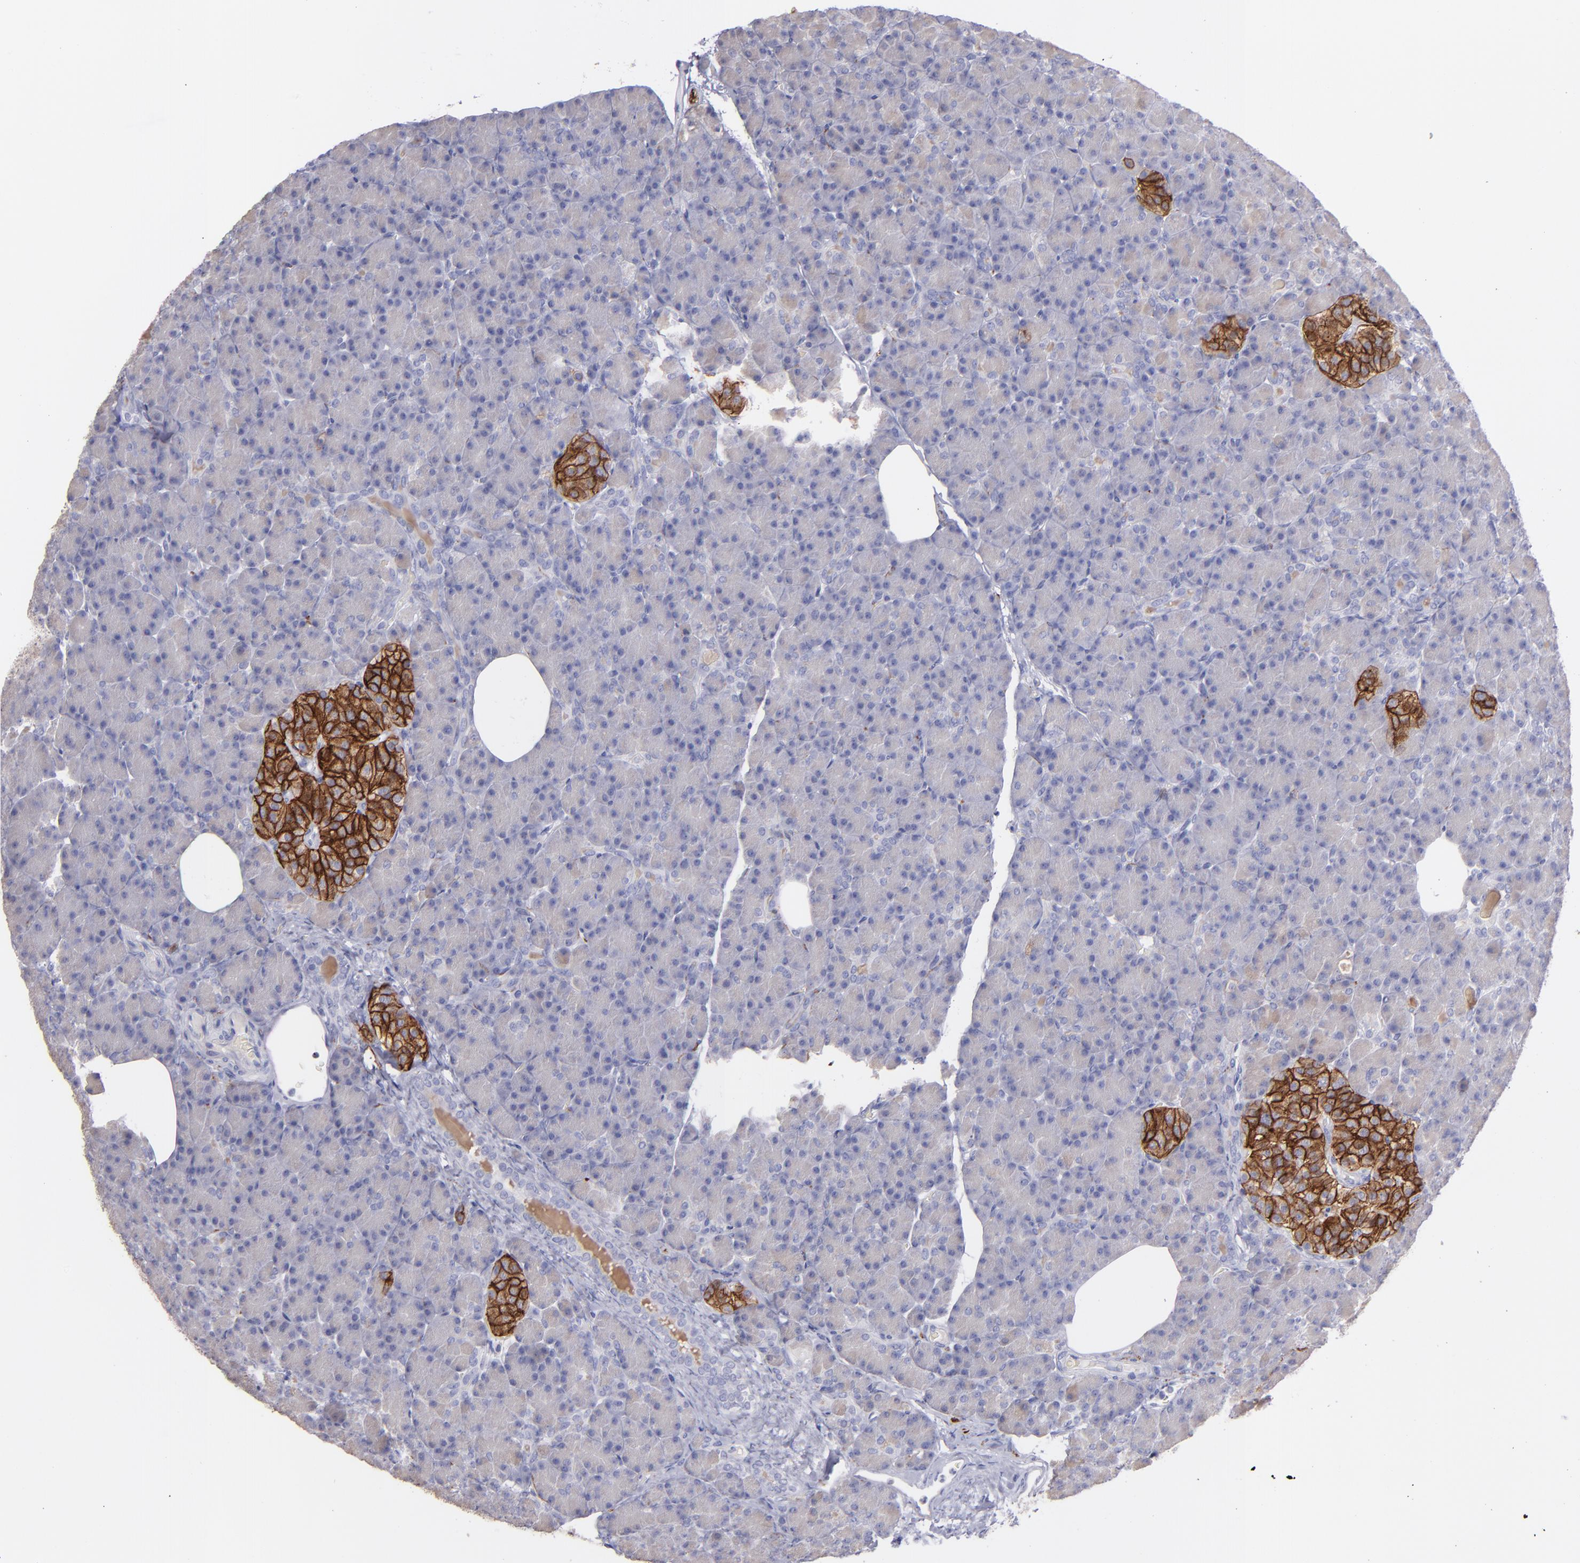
{"staining": {"intensity": "negative", "quantity": "none", "location": "none"}, "tissue": "pancreas", "cell_type": "Exocrine glandular cells", "image_type": "normal", "snomed": [{"axis": "morphology", "description": "Normal tissue, NOS"}, {"axis": "topography", "description": "Pancreas"}], "caption": "A high-resolution image shows immunohistochemistry (IHC) staining of benign pancreas, which shows no significant staining in exocrine glandular cells.", "gene": "SNAP25", "patient": {"sex": "female", "age": 43}}